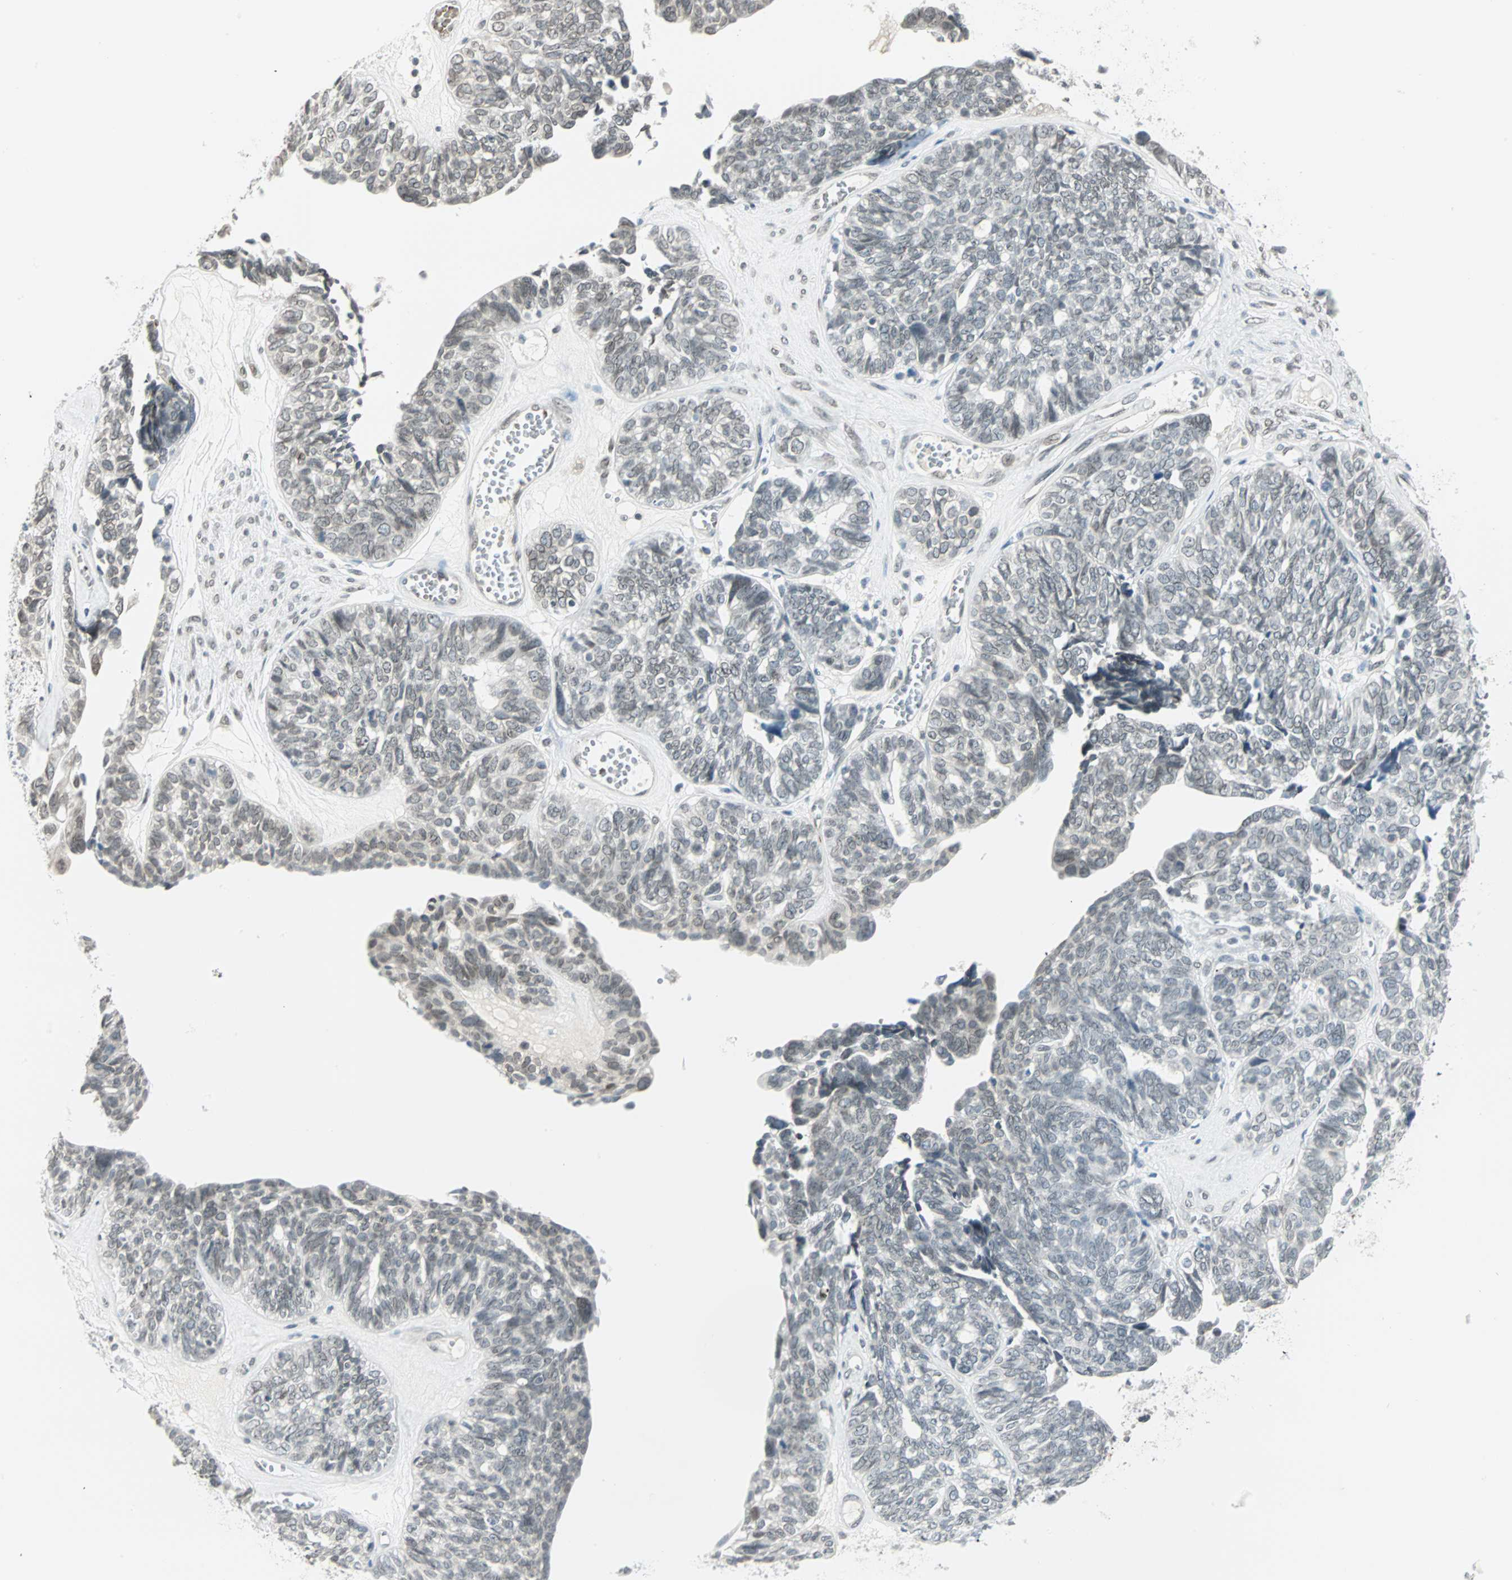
{"staining": {"intensity": "weak", "quantity": "<25%", "location": "nuclear"}, "tissue": "ovarian cancer", "cell_type": "Tumor cells", "image_type": "cancer", "snomed": [{"axis": "morphology", "description": "Cystadenocarcinoma, serous, NOS"}, {"axis": "topography", "description": "Ovary"}], "caption": "Immunohistochemistry (IHC) of human serous cystadenocarcinoma (ovarian) shows no positivity in tumor cells. (Immunohistochemistry (IHC), brightfield microscopy, high magnification).", "gene": "BCAN", "patient": {"sex": "female", "age": 79}}